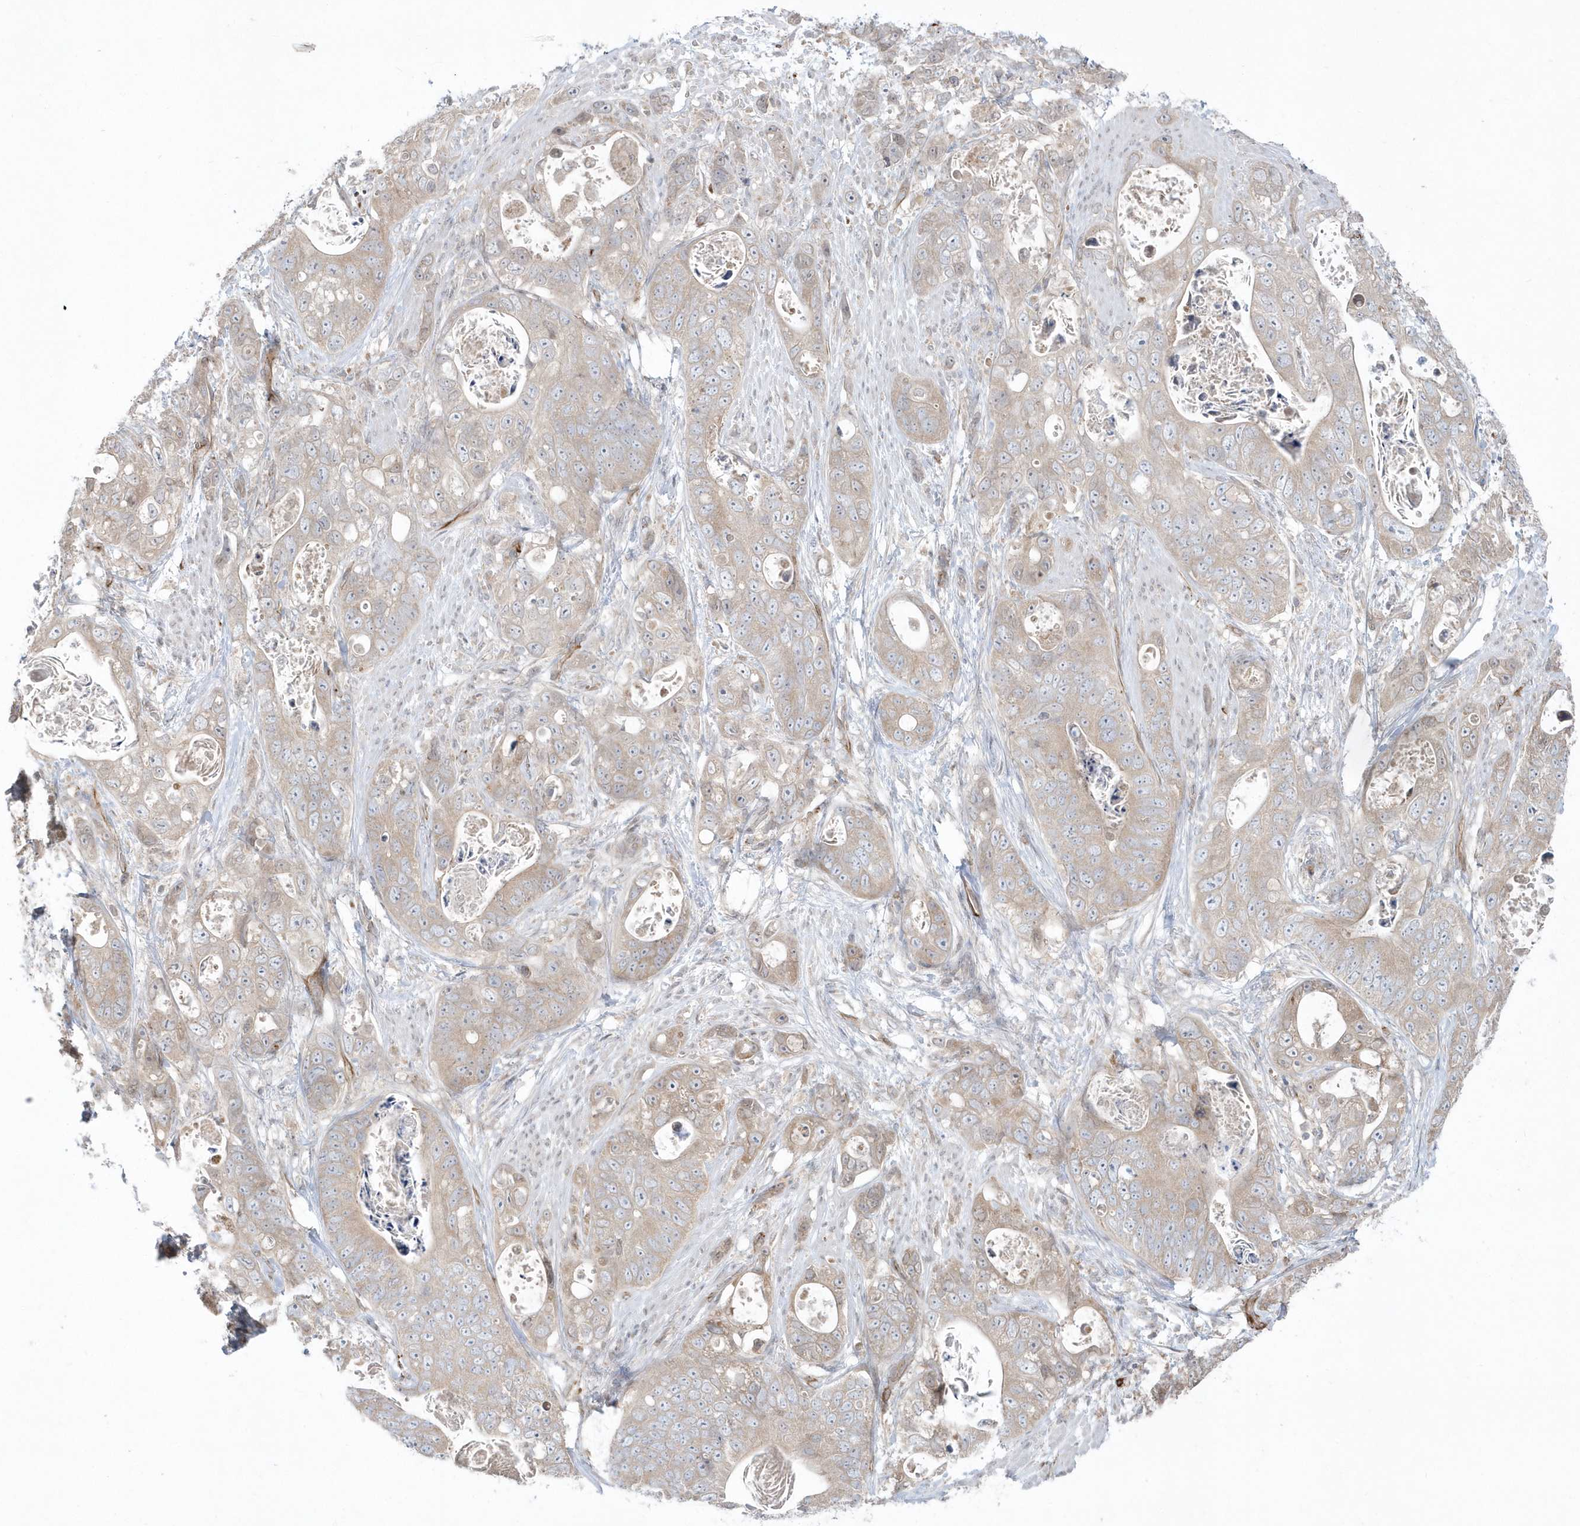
{"staining": {"intensity": "weak", "quantity": "<25%", "location": "cytoplasmic/membranous"}, "tissue": "stomach cancer", "cell_type": "Tumor cells", "image_type": "cancer", "snomed": [{"axis": "morphology", "description": "Adenocarcinoma, NOS"}, {"axis": "topography", "description": "Stomach"}], "caption": "Stomach cancer (adenocarcinoma) stained for a protein using IHC demonstrates no expression tumor cells.", "gene": "DHX57", "patient": {"sex": "female", "age": 89}}